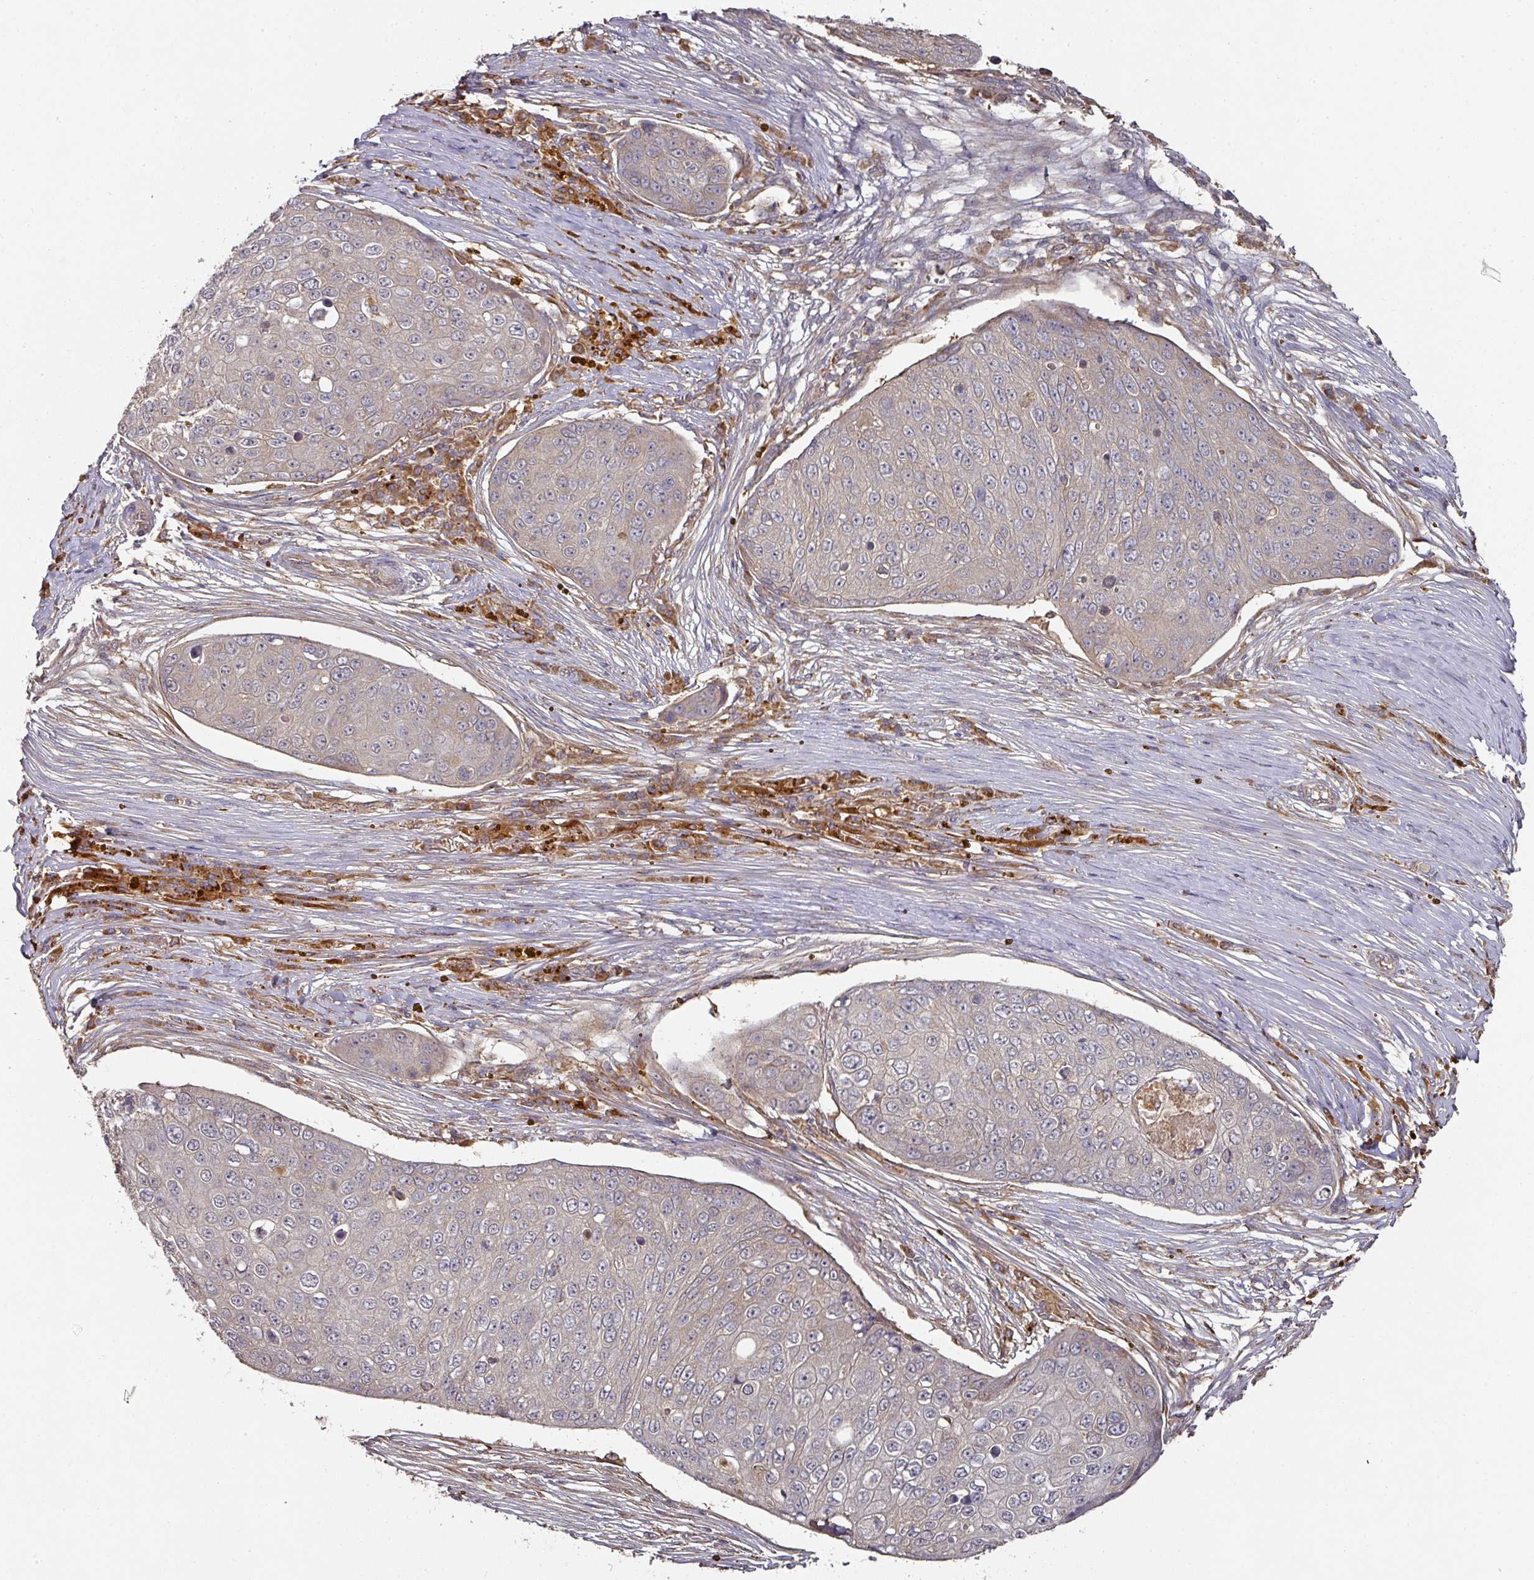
{"staining": {"intensity": "weak", "quantity": "<25%", "location": "cytoplasmic/membranous"}, "tissue": "skin cancer", "cell_type": "Tumor cells", "image_type": "cancer", "snomed": [{"axis": "morphology", "description": "Squamous cell carcinoma, NOS"}, {"axis": "topography", "description": "Skin"}], "caption": "This is an immunohistochemistry micrograph of human squamous cell carcinoma (skin). There is no expression in tumor cells.", "gene": "CEP95", "patient": {"sex": "male", "age": 71}}